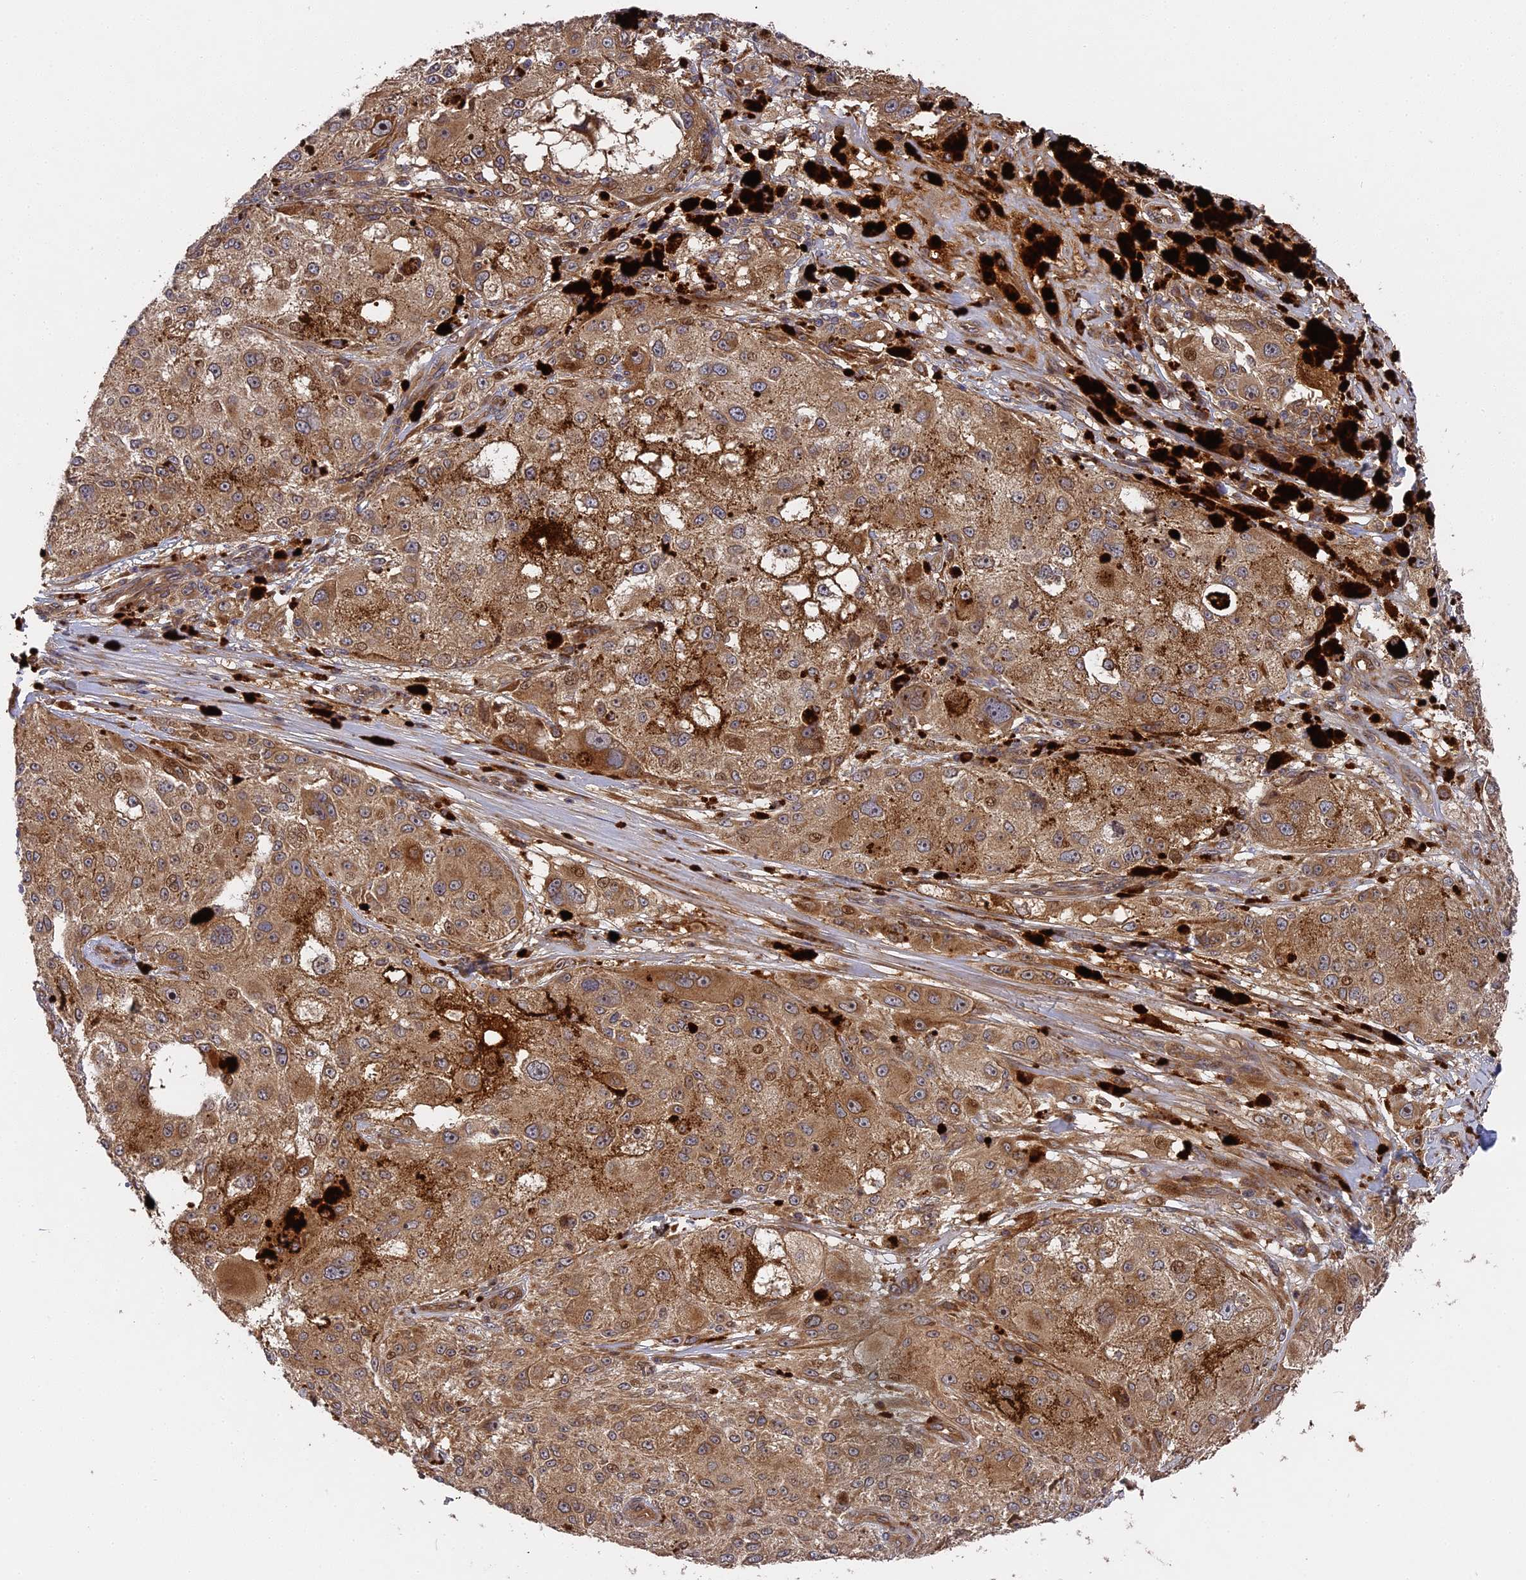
{"staining": {"intensity": "moderate", "quantity": ">75%", "location": "cytoplasmic/membranous,nuclear"}, "tissue": "melanoma", "cell_type": "Tumor cells", "image_type": "cancer", "snomed": [{"axis": "morphology", "description": "Necrosis, NOS"}, {"axis": "morphology", "description": "Malignant melanoma, NOS"}, {"axis": "topography", "description": "Skin"}], "caption": "The histopathology image displays immunohistochemical staining of malignant melanoma. There is moderate cytoplasmic/membranous and nuclear staining is seen in approximately >75% of tumor cells. Immunohistochemistry (ihc) stains the protein in brown and the nuclei are stained blue.", "gene": "TMUB2", "patient": {"sex": "female", "age": 87}}